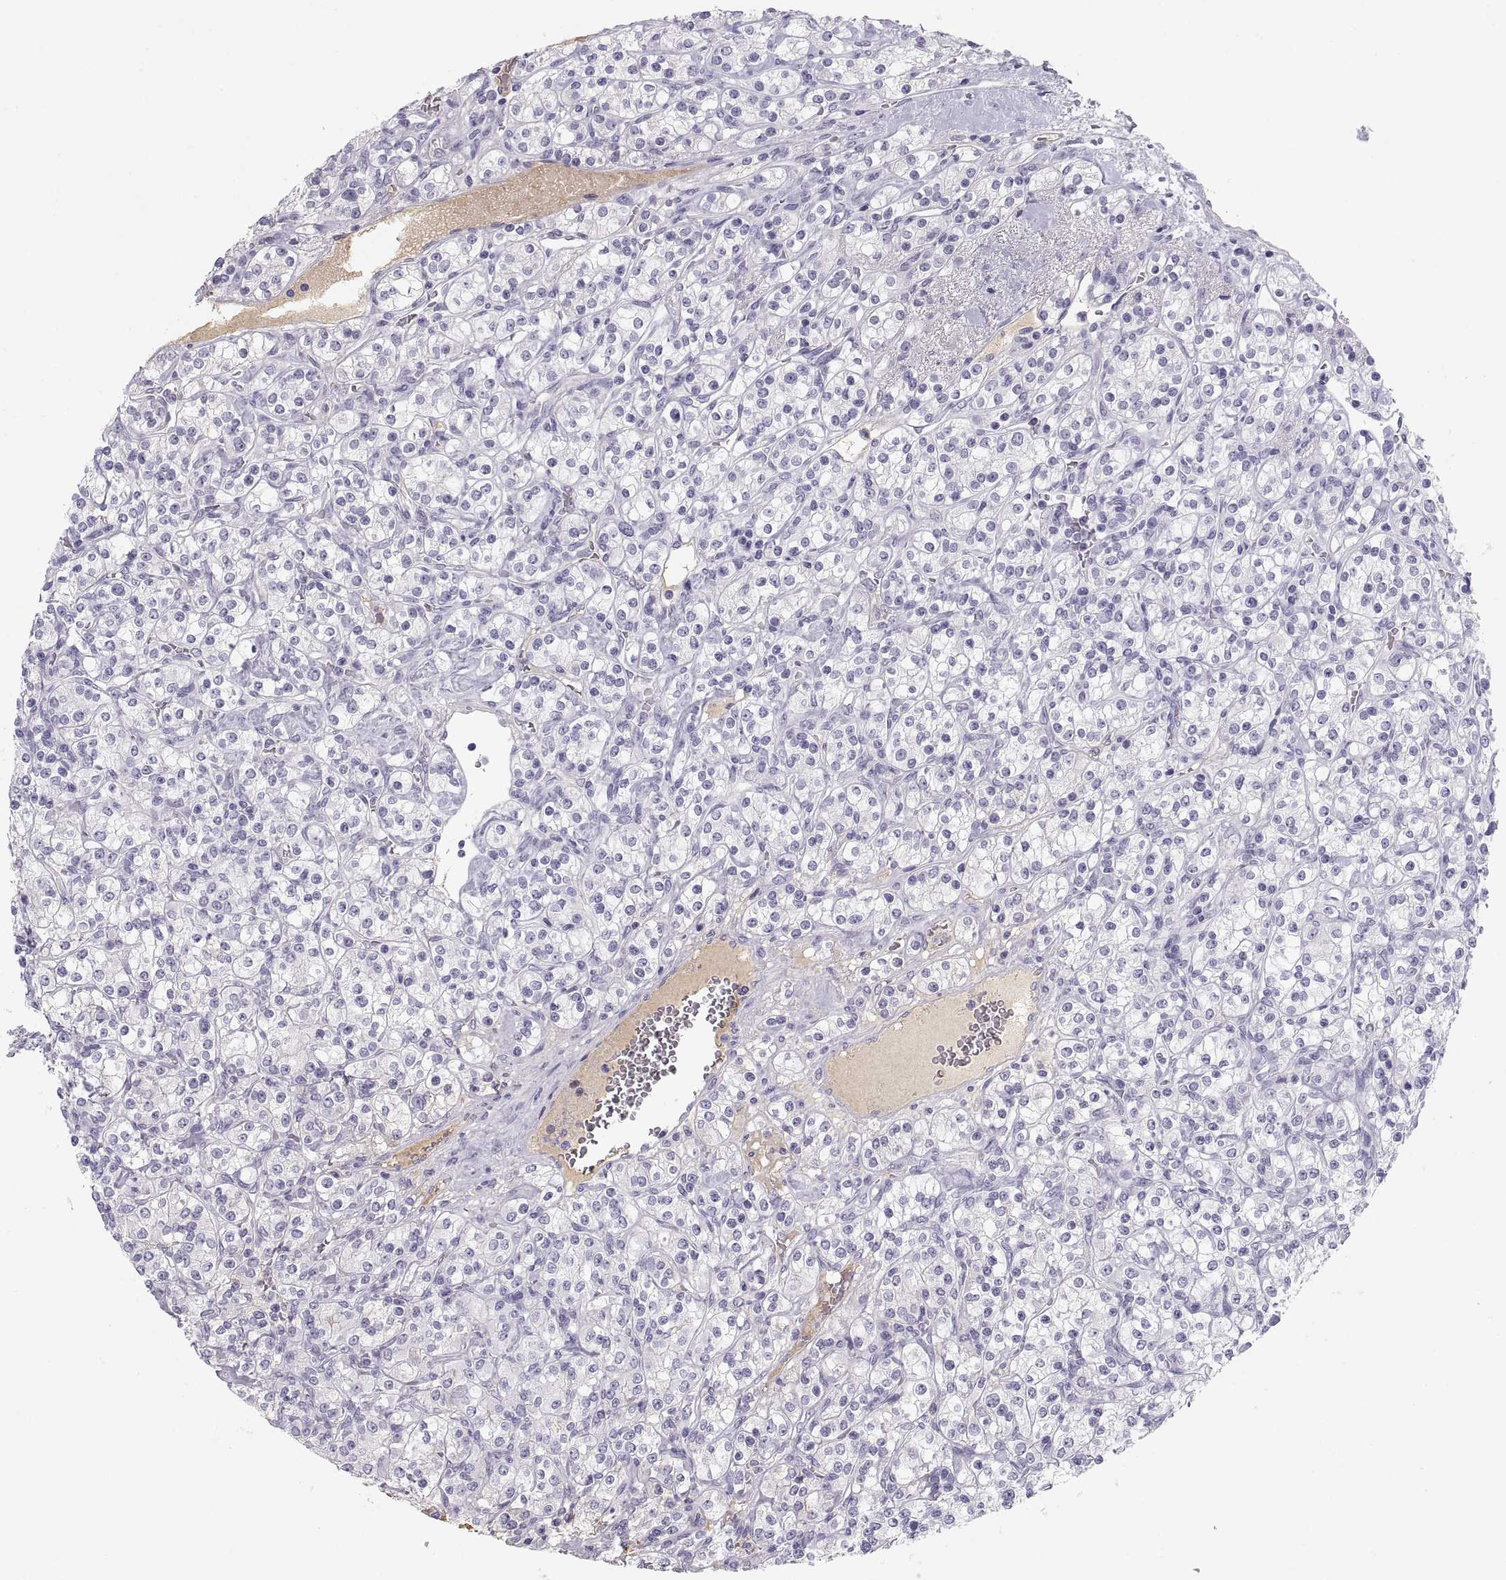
{"staining": {"intensity": "negative", "quantity": "none", "location": "none"}, "tissue": "renal cancer", "cell_type": "Tumor cells", "image_type": "cancer", "snomed": [{"axis": "morphology", "description": "Adenocarcinoma, NOS"}, {"axis": "topography", "description": "Kidney"}], "caption": "Protein analysis of renal cancer (adenocarcinoma) shows no significant expression in tumor cells.", "gene": "MAGEB2", "patient": {"sex": "male", "age": 77}}